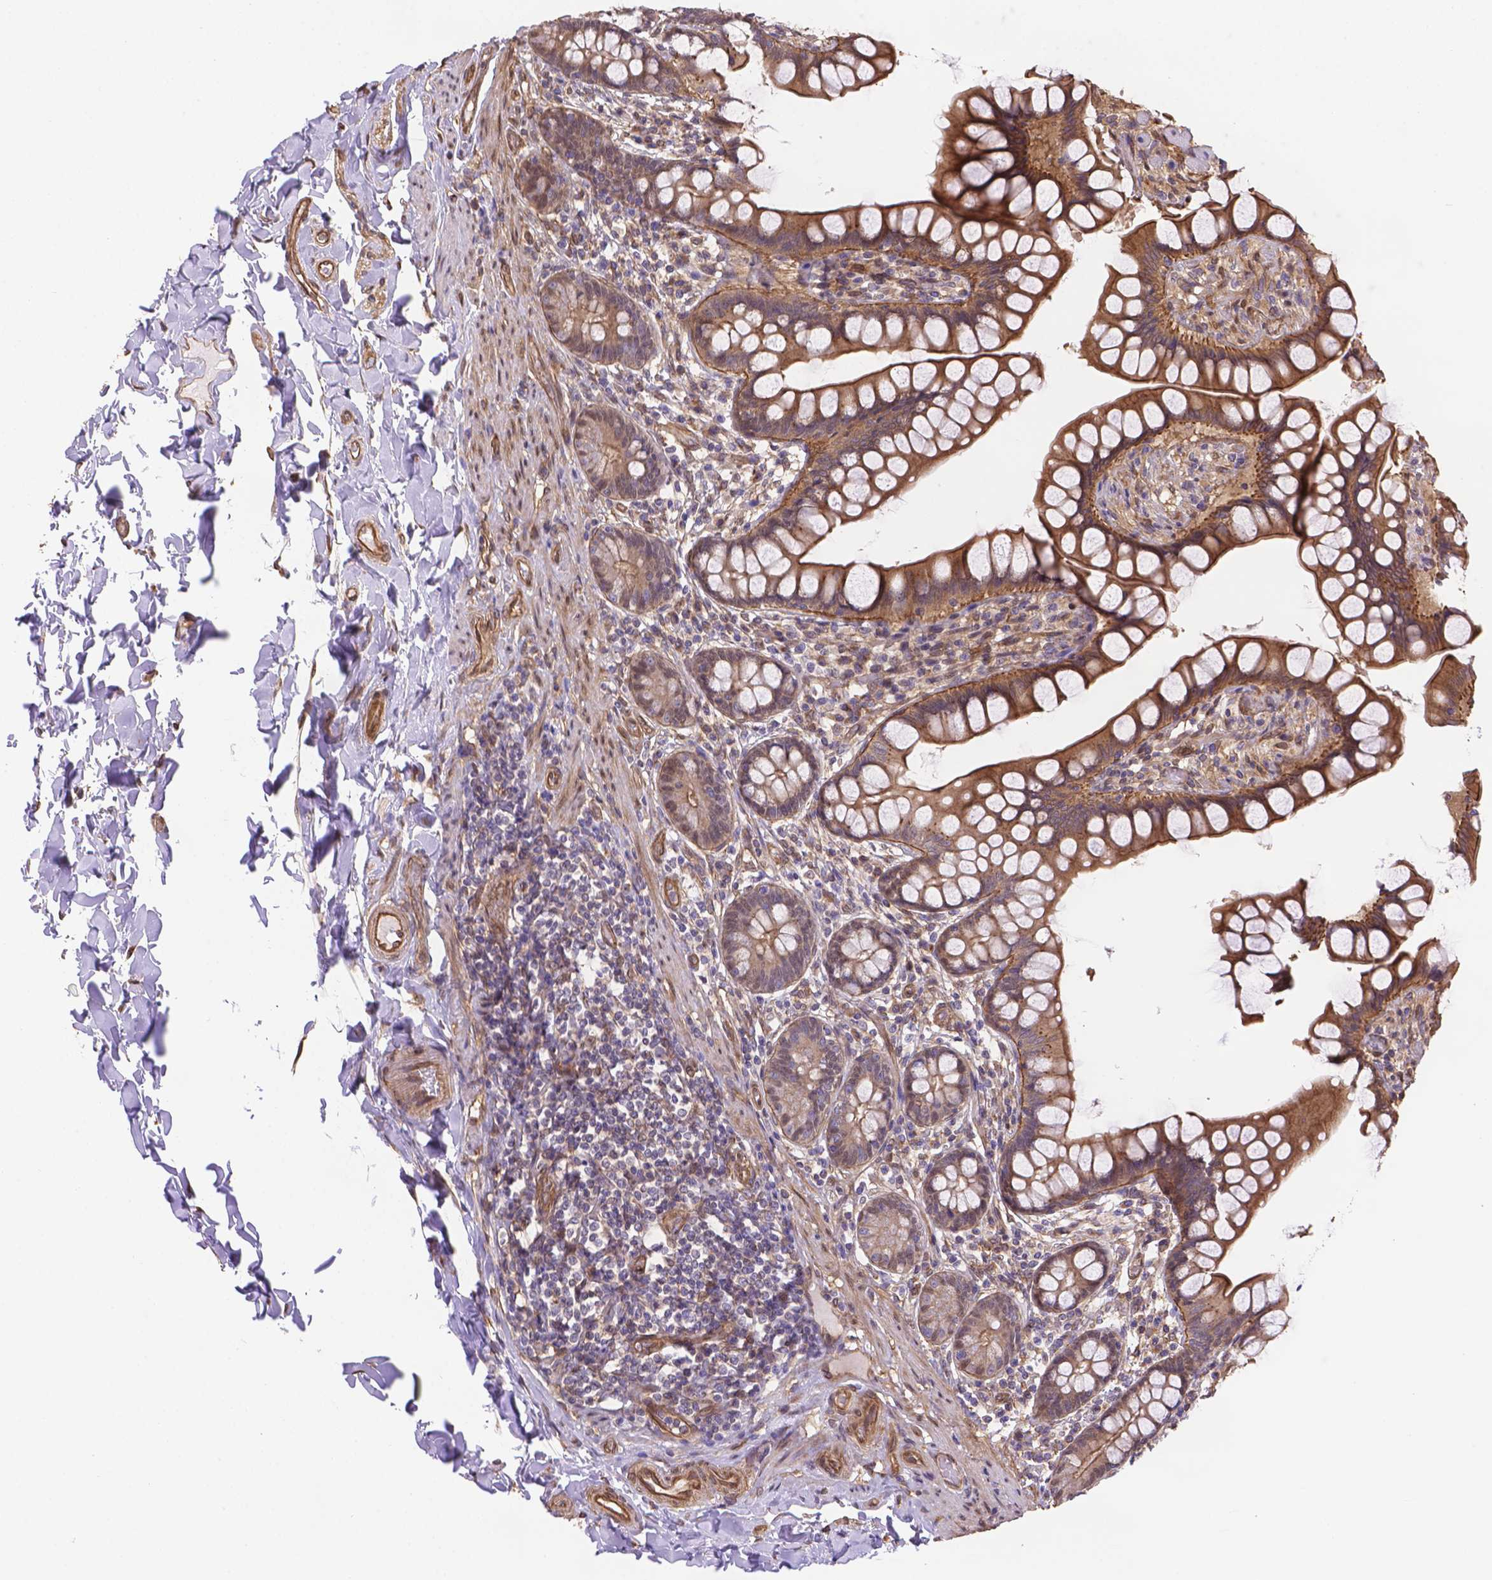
{"staining": {"intensity": "moderate", "quantity": ">75%", "location": "cytoplasmic/membranous"}, "tissue": "small intestine", "cell_type": "Glandular cells", "image_type": "normal", "snomed": [{"axis": "morphology", "description": "Normal tissue, NOS"}, {"axis": "topography", "description": "Small intestine"}], "caption": "Protein expression analysis of normal human small intestine reveals moderate cytoplasmic/membranous staining in approximately >75% of glandular cells.", "gene": "YAP1", "patient": {"sex": "male", "age": 70}}